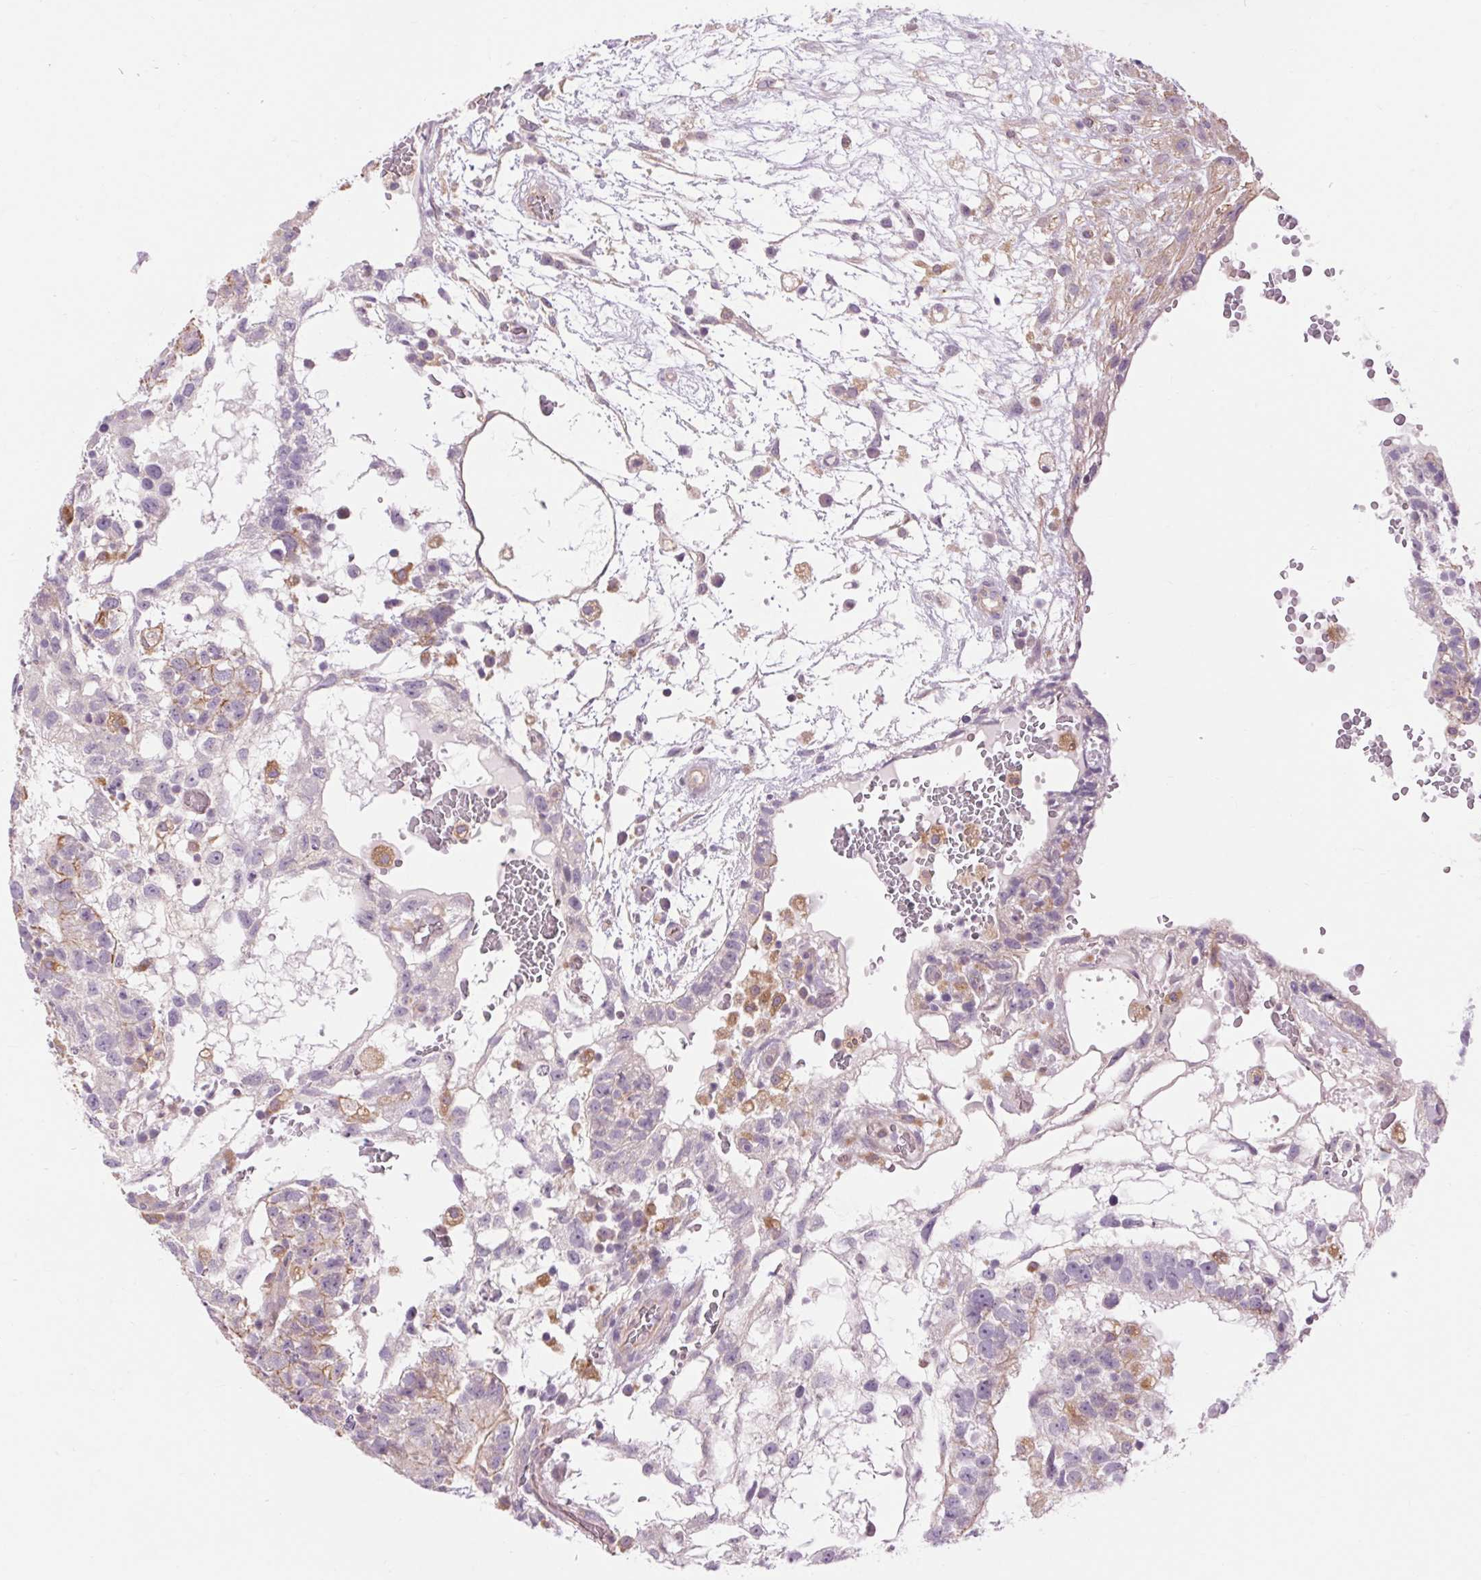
{"staining": {"intensity": "weak", "quantity": "<25%", "location": "cytoplasmic/membranous"}, "tissue": "testis cancer", "cell_type": "Tumor cells", "image_type": "cancer", "snomed": [{"axis": "morphology", "description": "Normal tissue, NOS"}, {"axis": "morphology", "description": "Carcinoma, Embryonal, NOS"}, {"axis": "topography", "description": "Testis"}], "caption": "Tumor cells are negative for protein expression in human embryonal carcinoma (testis). The staining is performed using DAB brown chromogen with nuclei counter-stained in using hematoxylin.", "gene": "TM6SF1", "patient": {"sex": "male", "age": 32}}